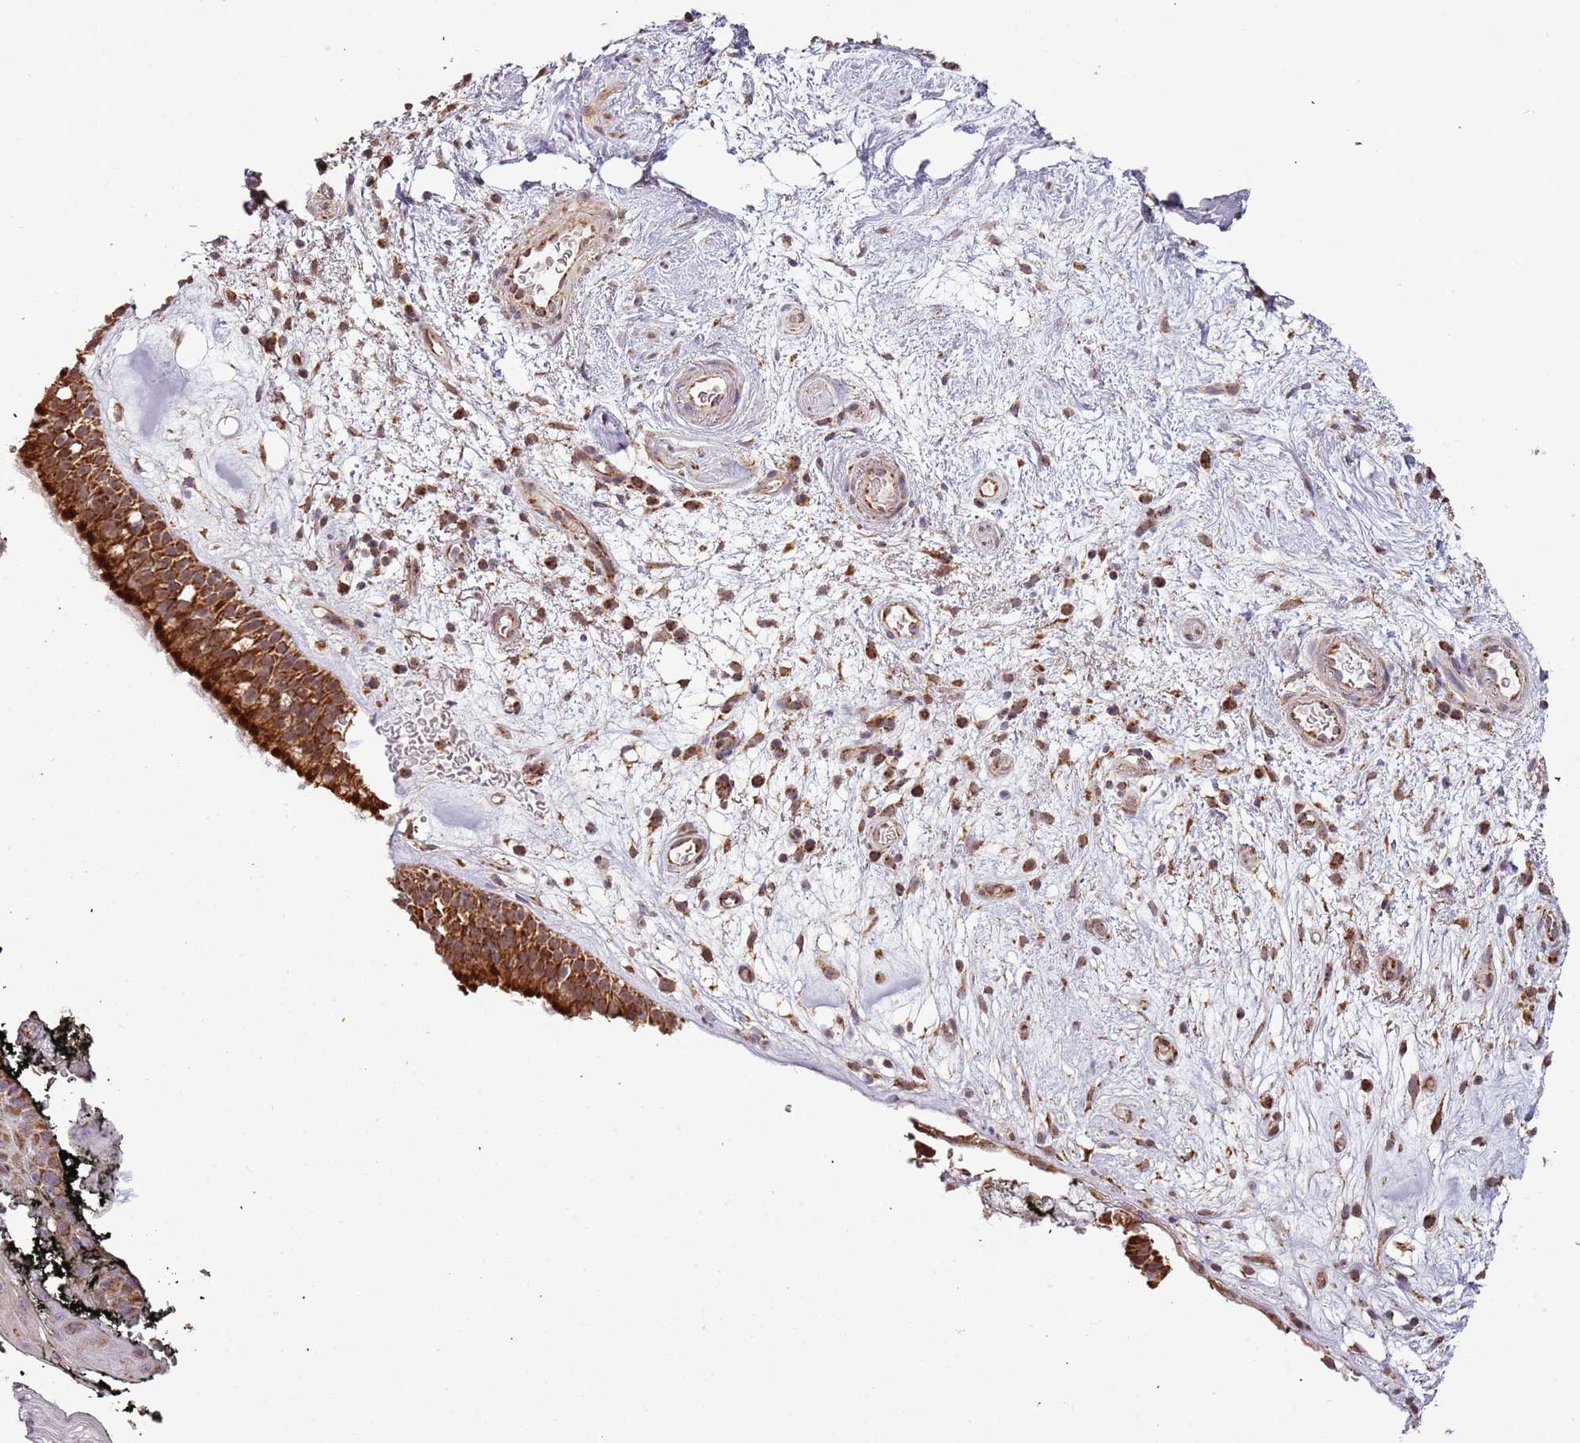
{"staining": {"intensity": "strong", "quantity": ">75%", "location": "cytoplasmic/membranous"}, "tissue": "nasopharynx", "cell_type": "Respiratory epithelial cells", "image_type": "normal", "snomed": [{"axis": "morphology", "description": "Normal tissue, NOS"}, {"axis": "morphology", "description": "Squamous cell carcinoma, NOS"}, {"axis": "topography", "description": "Nasopharynx"}, {"axis": "topography", "description": "Head-Neck"}], "caption": "Approximately >75% of respiratory epithelial cells in normal nasopharynx display strong cytoplasmic/membranous protein expression as visualized by brown immunohistochemical staining.", "gene": "IL17RD", "patient": {"sex": "male", "age": 85}}